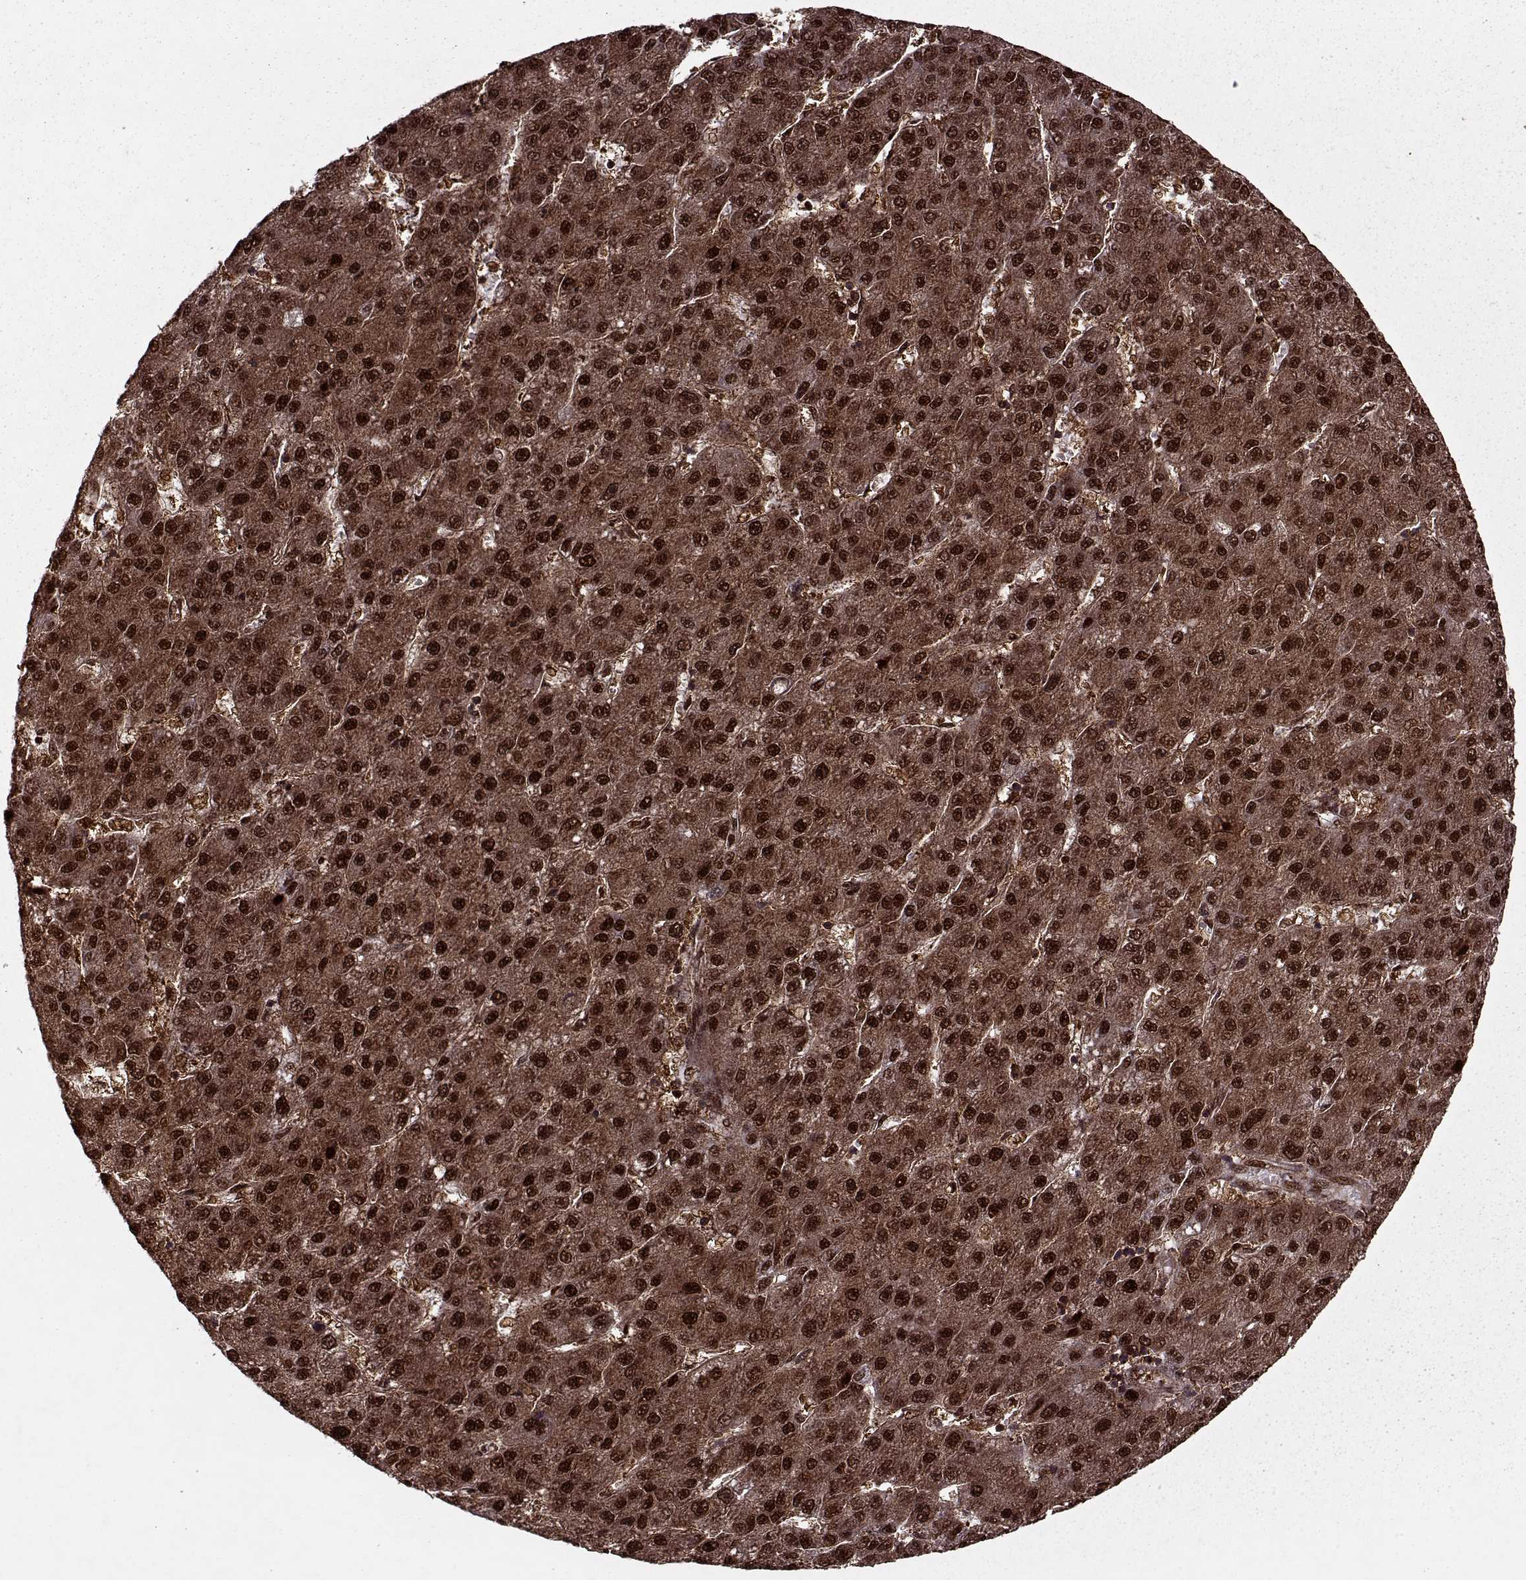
{"staining": {"intensity": "strong", "quantity": ">75%", "location": "cytoplasmic/membranous,nuclear"}, "tissue": "liver cancer", "cell_type": "Tumor cells", "image_type": "cancer", "snomed": [{"axis": "morphology", "description": "Carcinoma, Hepatocellular, NOS"}, {"axis": "topography", "description": "Liver"}], "caption": "Immunohistochemical staining of hepatocellular carcinoma (liver) reveals strong cytoplasmic/membranous and nuclear protein staining in about >75% of tumor cells.", "gene": "PSMA7", "patient": {"sex": "male", "age": 67}}